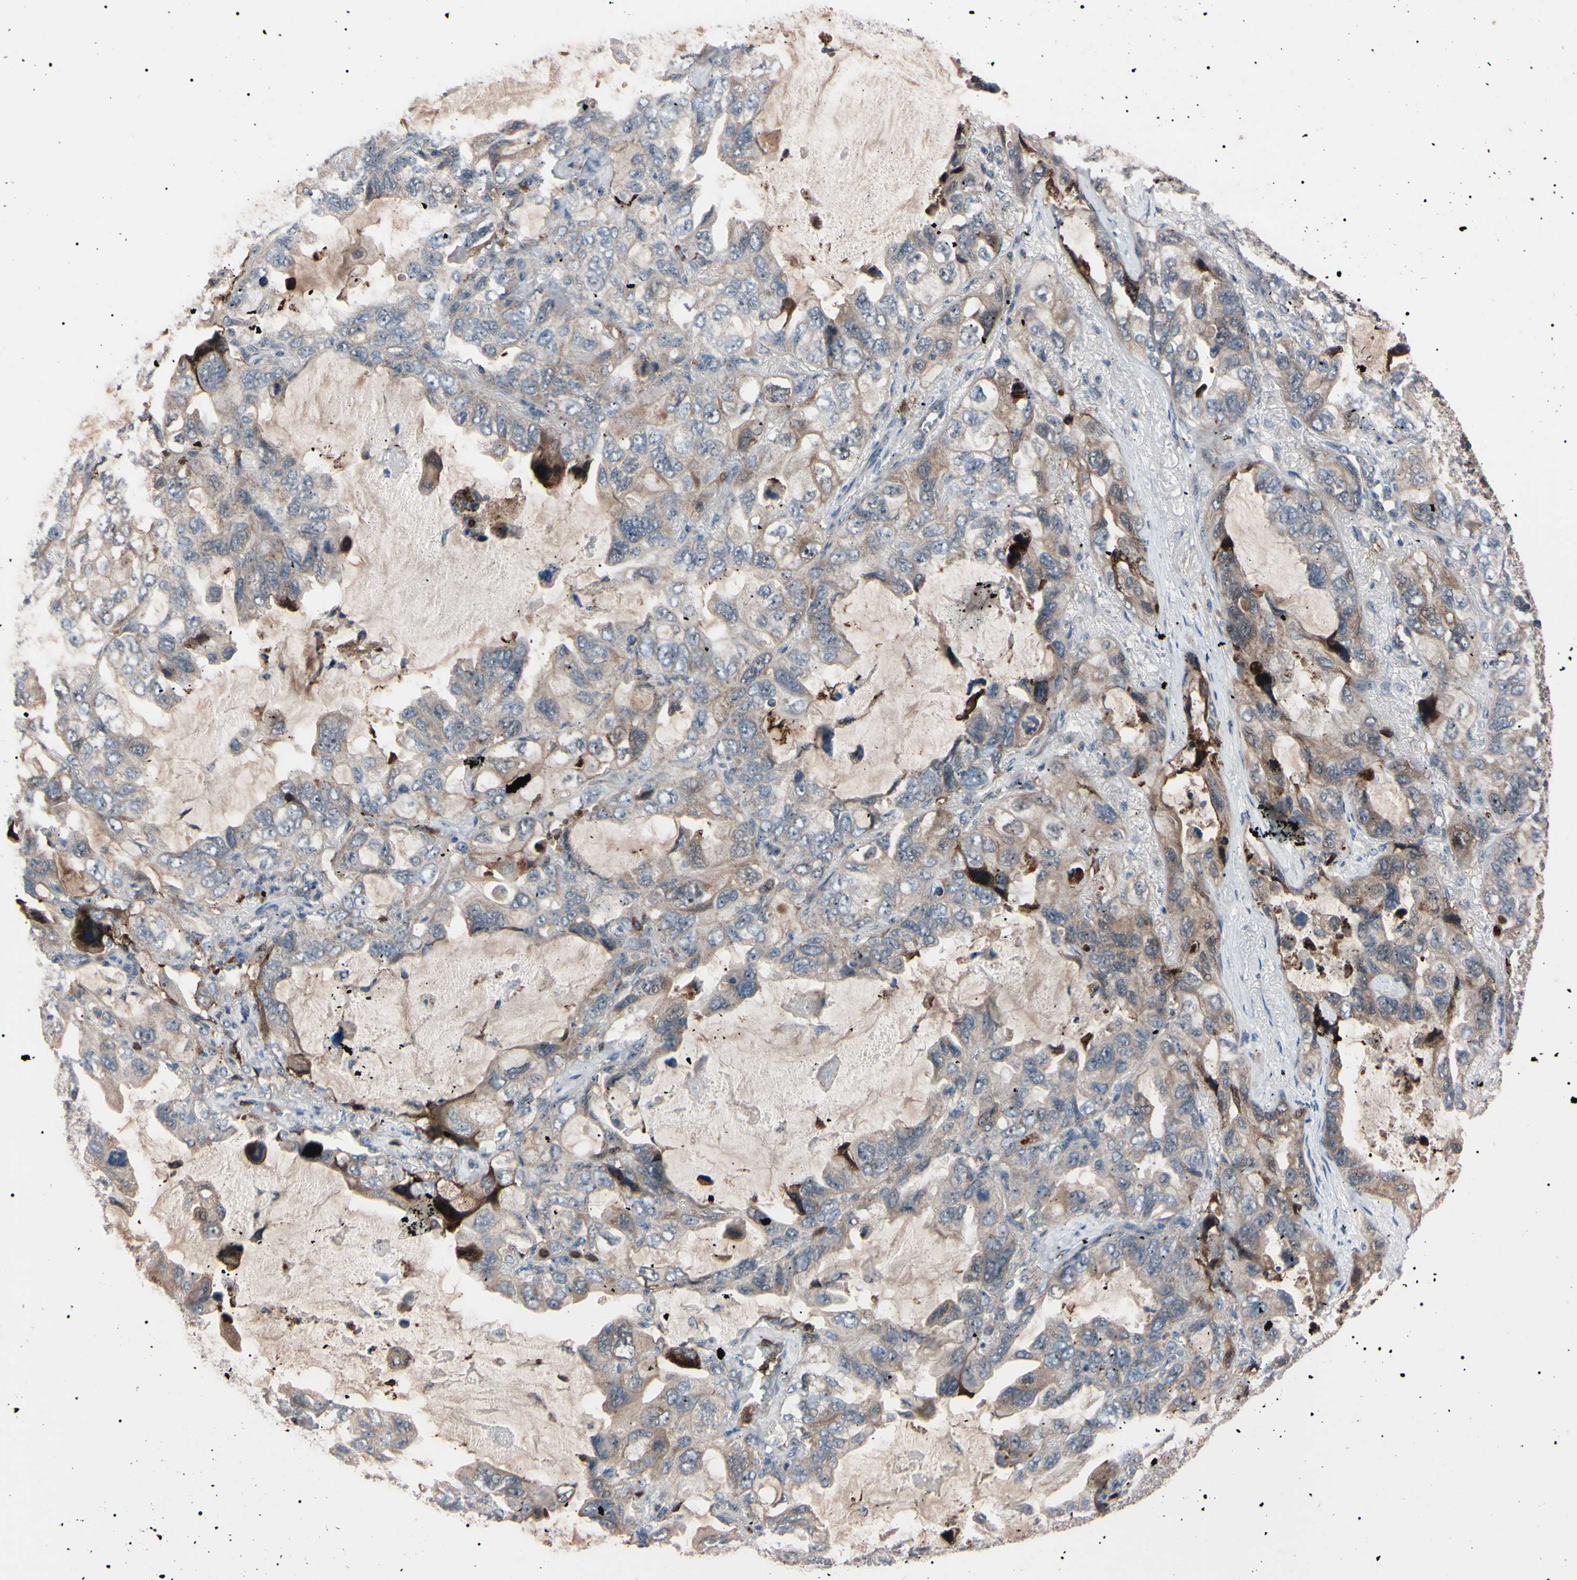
{"staining": {"intensity": "strong", "quantity": "<25%", "location": "cytoplasmic/membranous,nuclear"}, "tissue": "lung cancer", "cell_type": "Tumor cells", "image_type": "cancer", "snomed": [{"axis": "morphology", "description": "Squamous cell carcinoma, NOS"}, {"axis": "topography", "description": "Lung"}], "caption": "Lung squamous cell carcinoma stained with a brown dye reveals strong cytoplasmic/membranous and nuclear positive positivity in about <25% of tumor cells.", "gene": "TRAF5", "patient": {"sex": "female", "age": 73}}